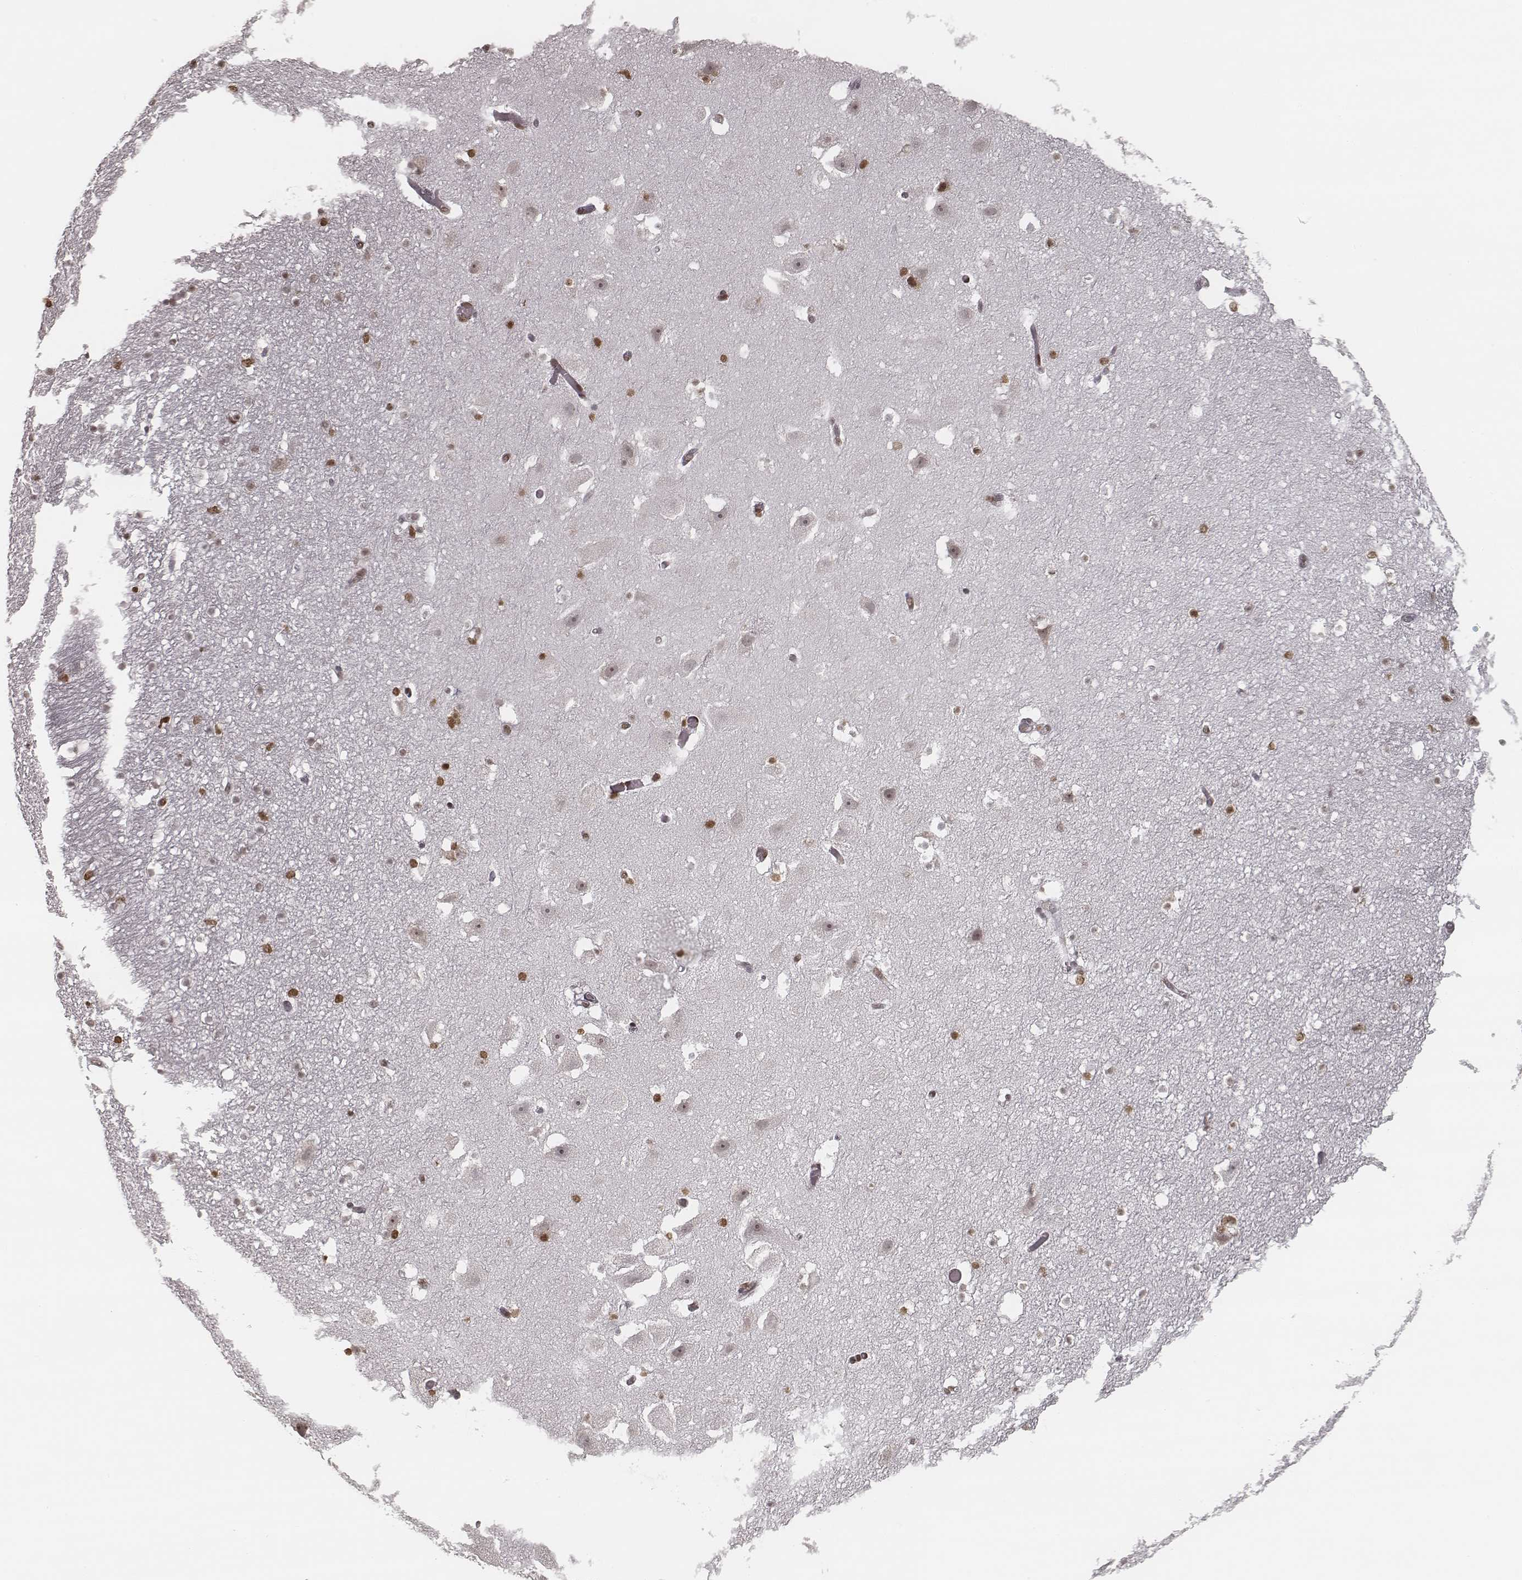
{"staining": {"intensity": "moderate", "quantity": "<25%", "location": "nuclear"}, "tissue": "hippocampus", "cell_type": "Glial cells", "image_type": "normal", "snomed": [{"axis": "morphology", "description": "Normal tissue, NOS"}, {"axis": "topography", "description": "Hippocampus"}], "caption": "Glial cells demonstrate moderate nuclear staining in approximately <25% of cells in normal hippocampus.", "gene": "HMGA2", "patient": {"sex": "male", "age": 26}}